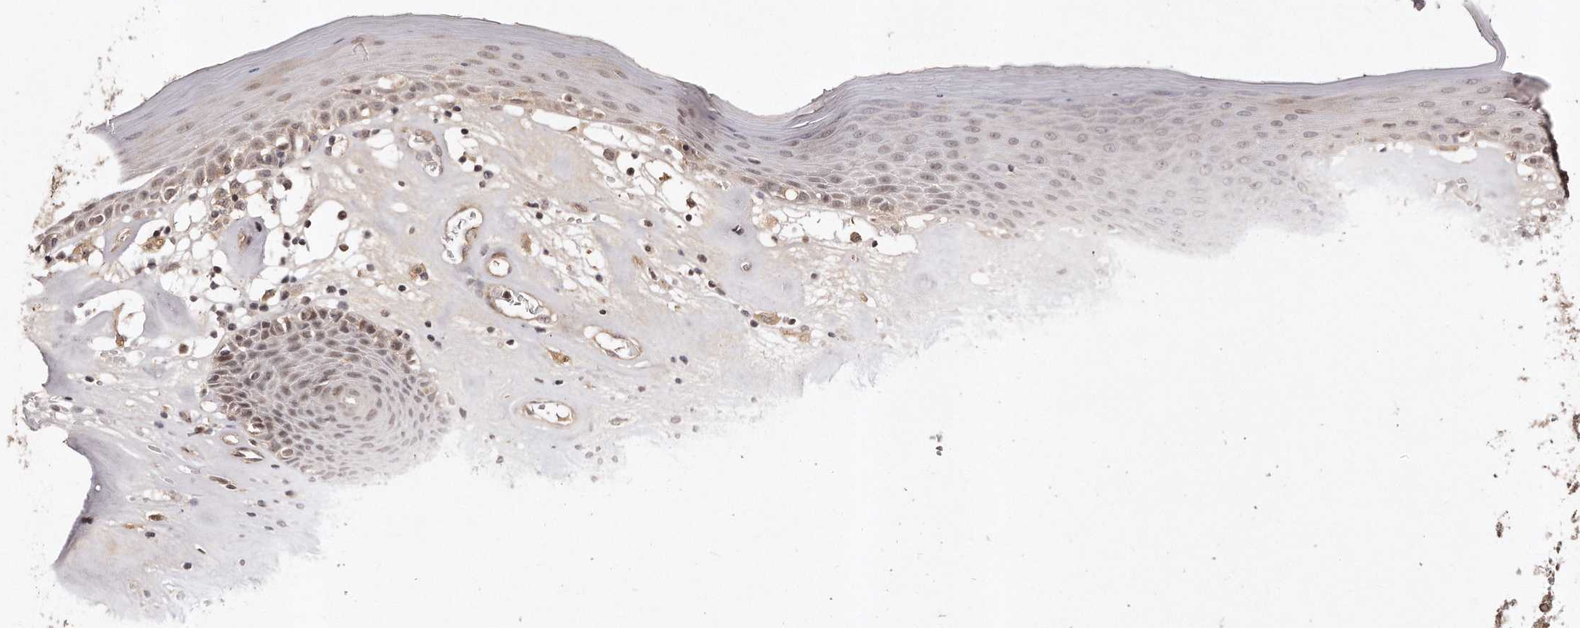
{"staining": {"intensity": "weak", "quantity": ">75%", "location": "nuclear"}, "tissue": "skin", "cell_type": "Epidermal cells", "image_type": "normal", "snomed": [{"axis": "morphology", "description": "Normal tissue, NOS"}, {"axis": "morphology", "description": "Inflammation, NOS"}, {"axis": "topography", "description": "Vulva"}], "caption": "Brown immunohistochemical staining in benign human skin exhibits weak nuclear staining in about >75% of epidermal cells. The protein of interest is shown in brown color, while the nuclei are stained blue.", "gene": "SOX4", "patient": {"sex": "female", "age": 84}}